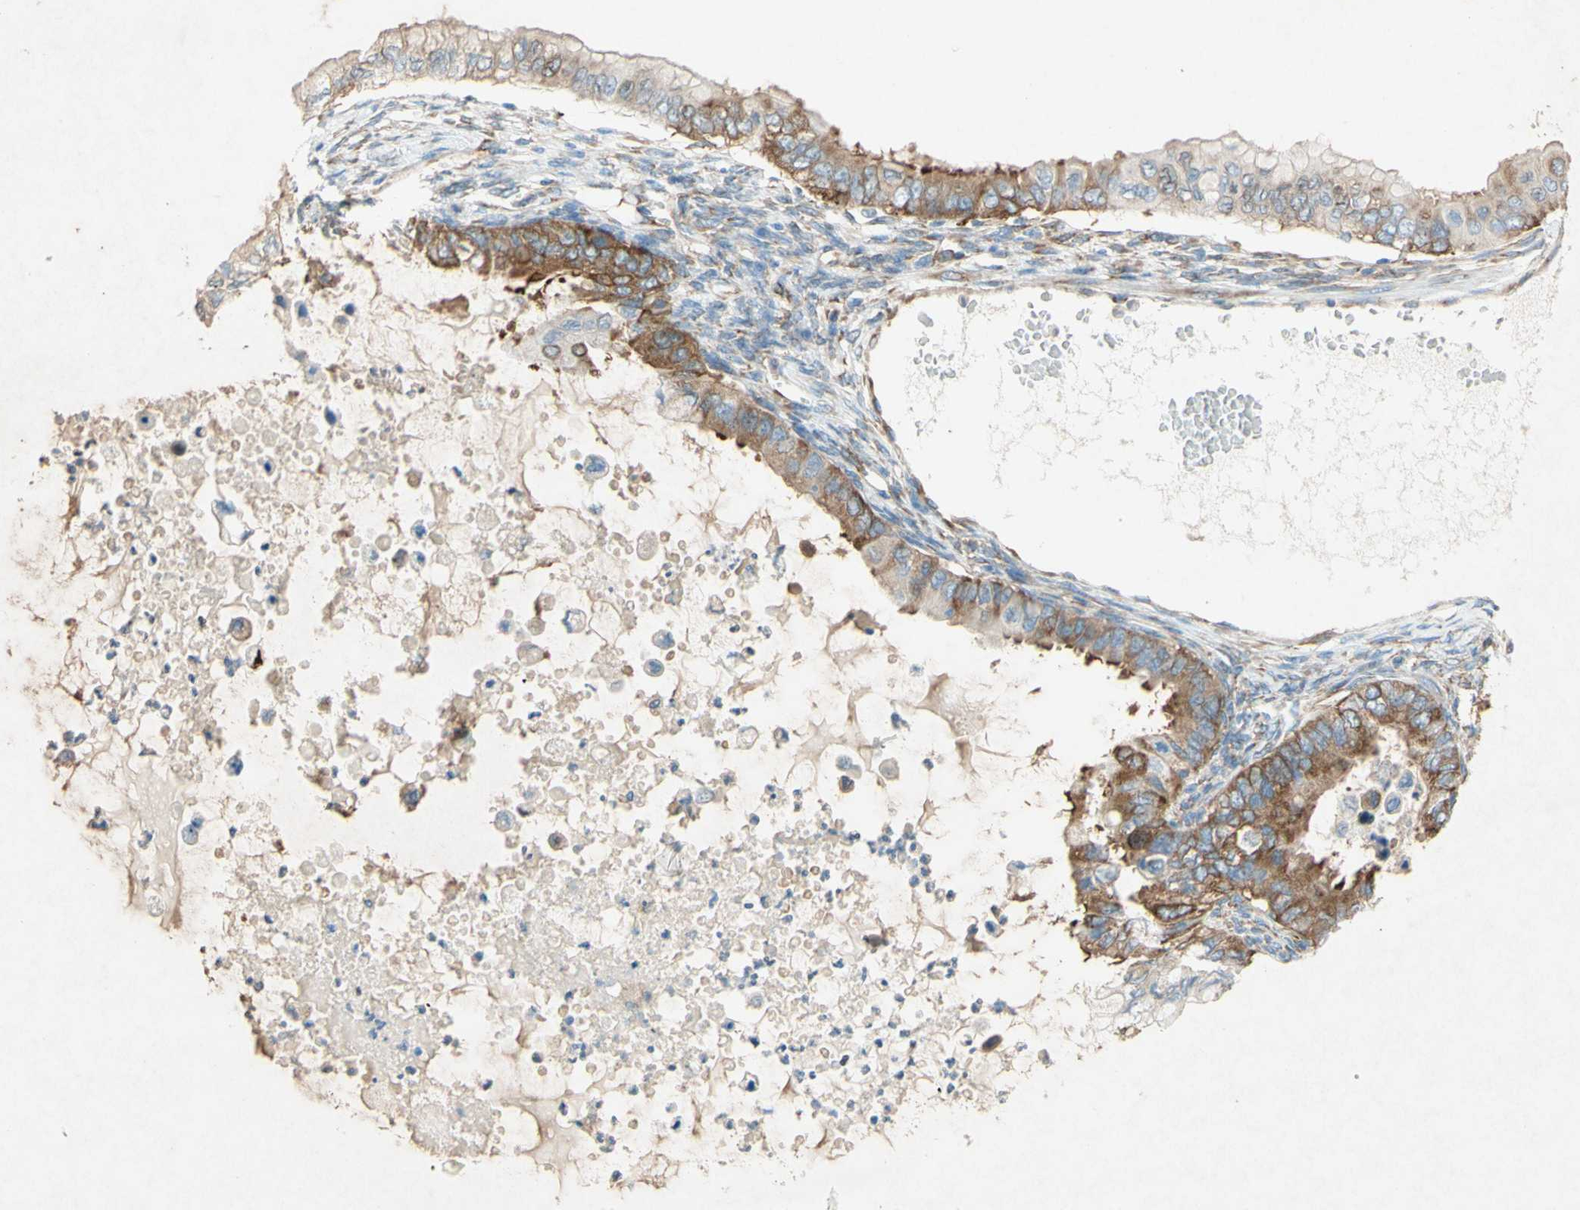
{"staining": {"intensity": "moderate", "quantity": "25%-75%", "location": "cytoplasmic/membranous"}, "tissue": "ovarian cancer", "cell_type": "Tumor cells", "image_type": "cancer", "snomed": [{"axis": "morphology", "description": "Cystadenocarcinoma, mucinous, NOS"}, {"axis": "topography", "description": "Ovary"}], "caption": "Protein analysis of mucinous cystadenocarcinoma (ovarian) tissue demonstrates moderate cytoplasmic/membranous positivity in approximately 25%-75% of tumor cells.", "gene": "PABPC1", "patient": {"sex": "female", "age": 80}}